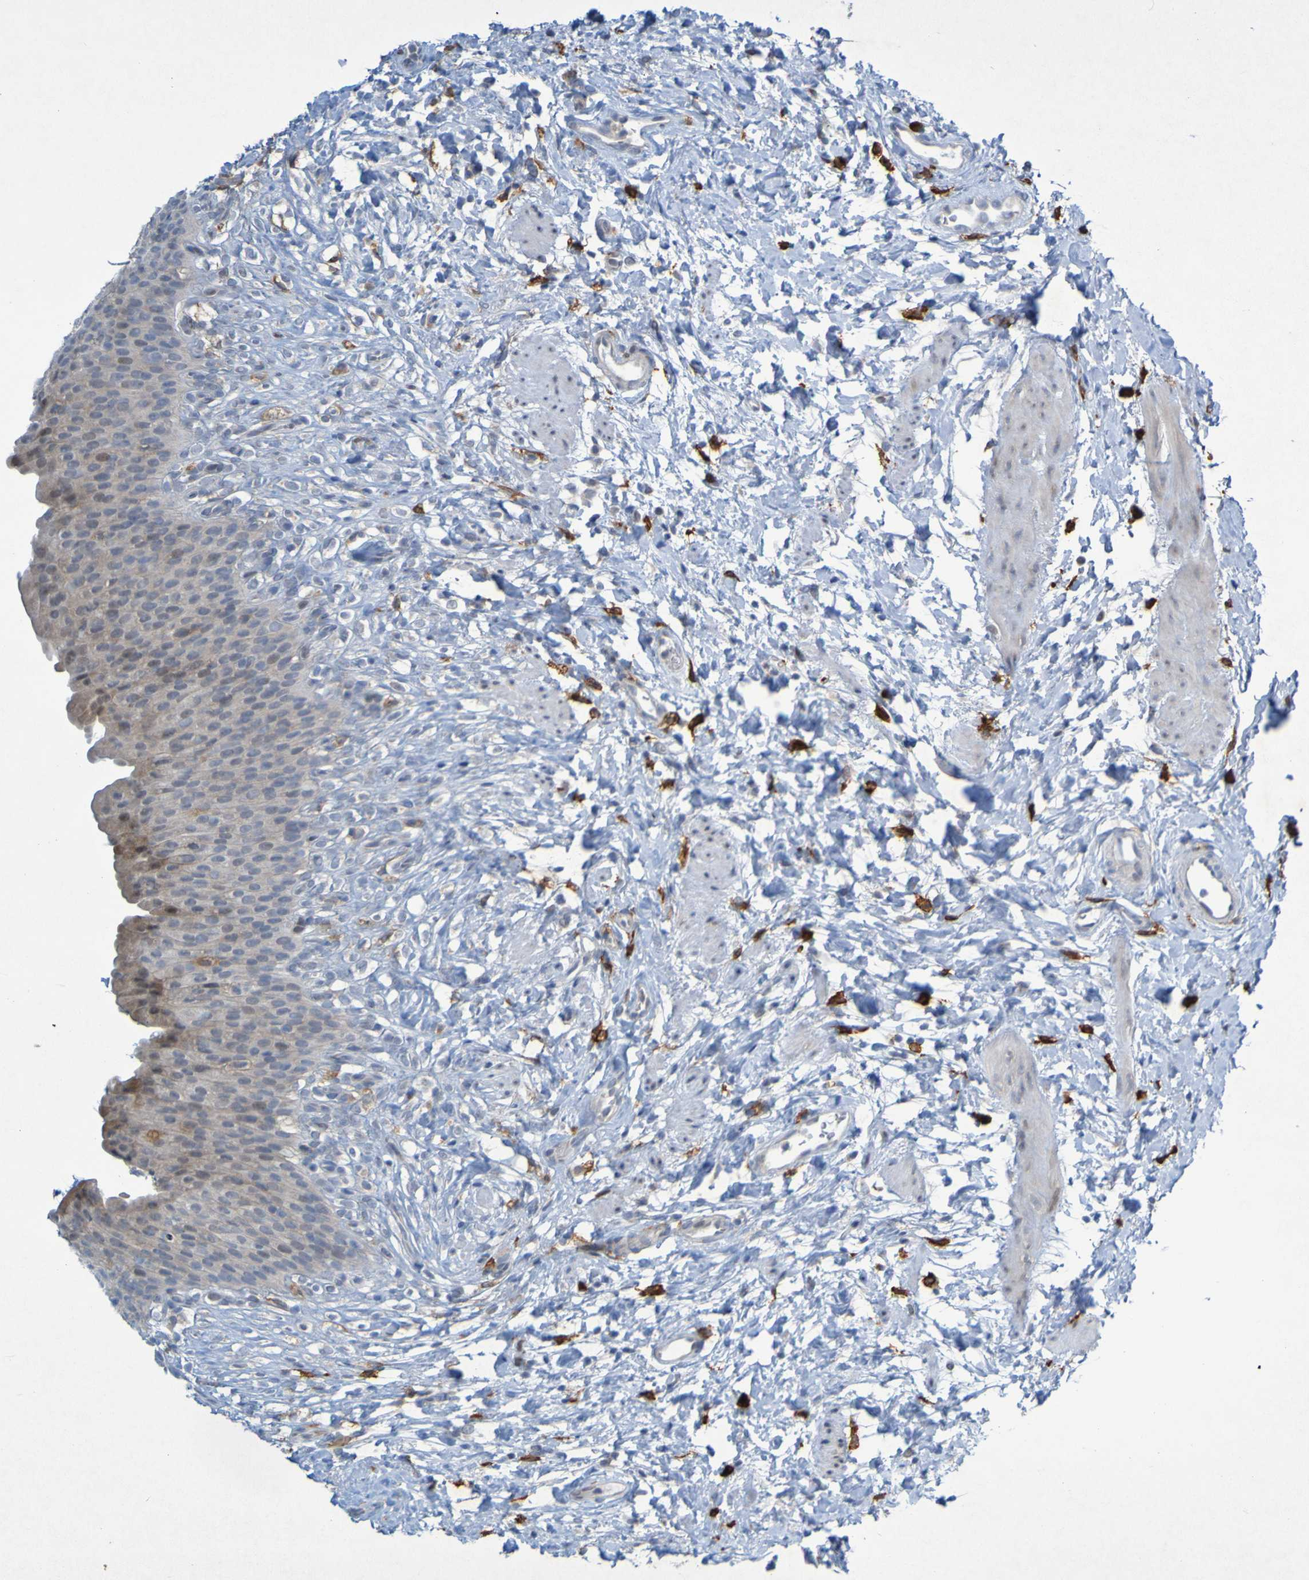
{"staining": {"intensity": "weak", "quantity": "25%-75%", "location": "cytoplasmic/membranous"}, "tissue": "urinary bladder", "cell_type": "Urothelial cells", "image_type": "normal", "snomed": [{"axis": "morphology", "description": "Normal tissue, NOS"}, {"axis": "topography", "description": "Urinary bladder"}], "caption": "Urothelial cells show low levels of weak cytoplasmic/membranous staining in about 25%-75% of cells in normal urinary bladder.", "gene": "LILRB5", "patient": {"sex": "female", "age": 79}}